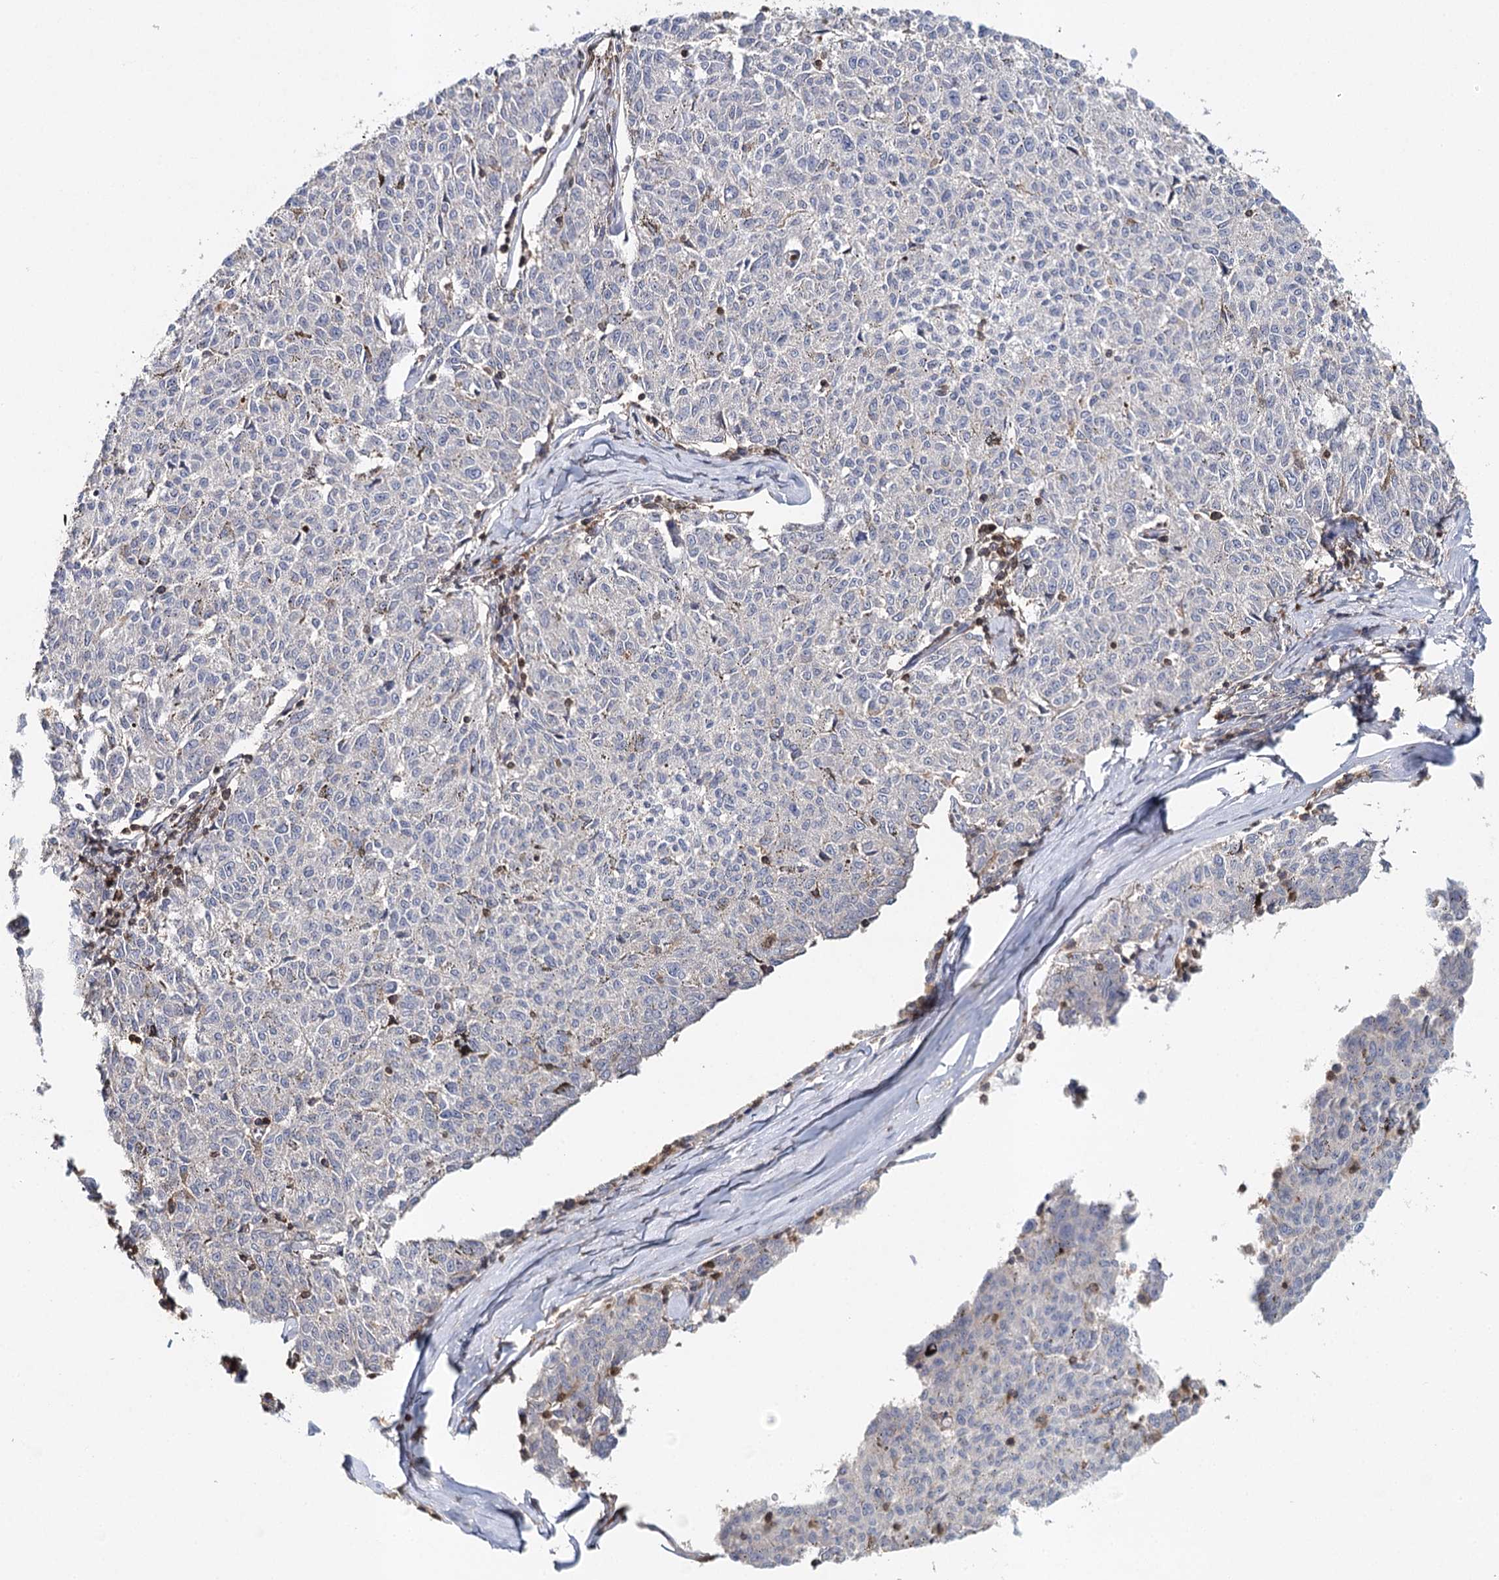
{"staining": {"intensity": "negative", "quantity": "none", "location": "none"}, "tissue": "melanoma", "cell_type": "Tumor cells", "image_type": "cancer", "snomed": [{"axis": "morphology", "description": "Malignant melanoma, NOS"}, {"axis": "topography", "description": "Skin"}], "caption": "There is no significant expression in tumor cells of malignant melanoma.", "gene": "SLC41A2", "patient": {"sex": "female", "age": 72}}